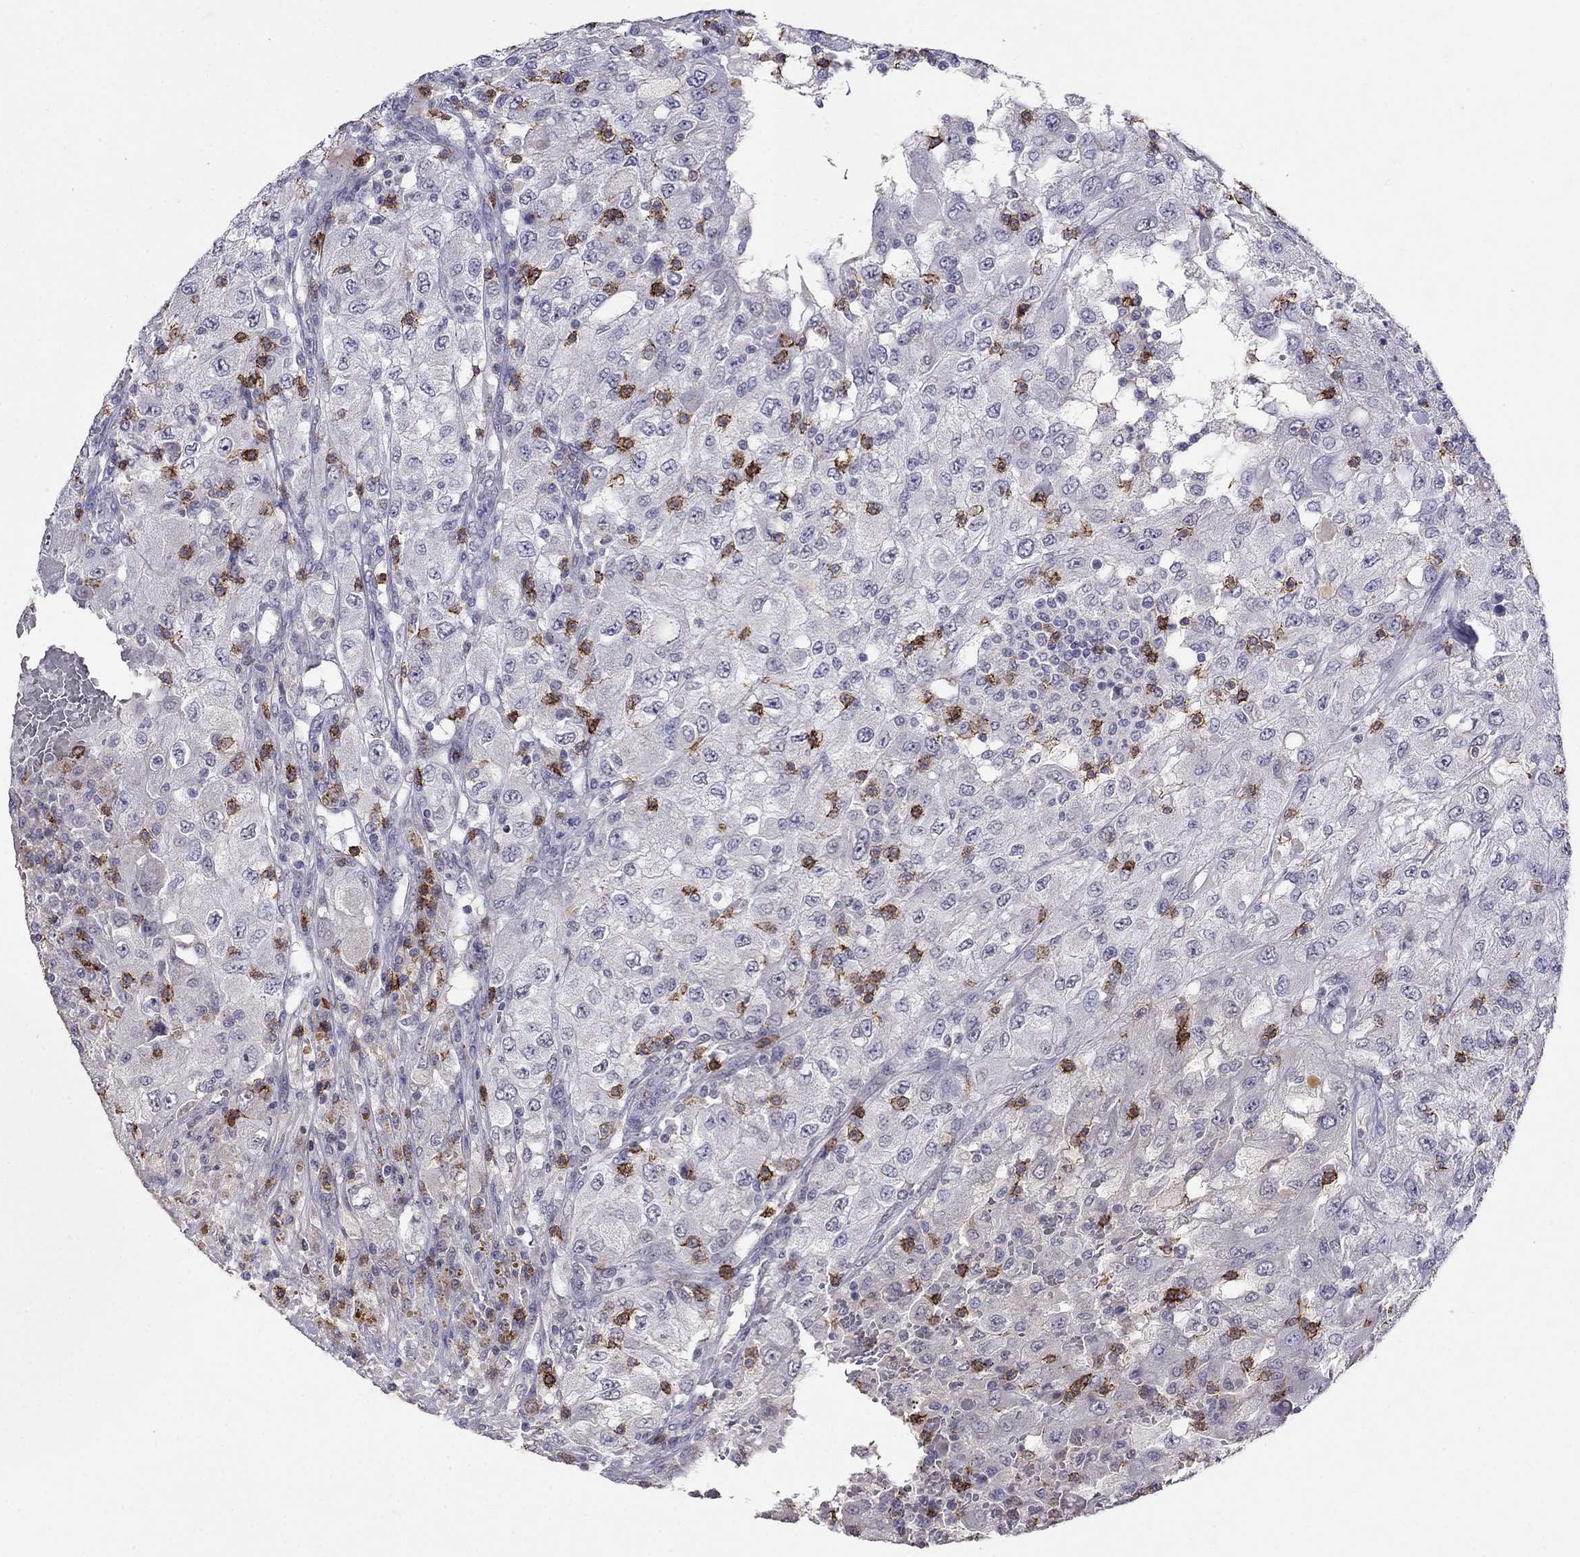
{"staining": {"intensity": "negative", "quantity": "none", "location": "none"}, "tissue": "renal cancer", "cell_type": "Tumor cells", "image_type": "cancer", "snomed": [{"axis": "morphology", "description": "Adenocarcinoma, NOS"}, {"axis": "topography", "description": "Kidney"}], "caption": "This is a image of immunohistochemistry (IHC) staining of renal cancer (adenocarcinoma), which shows no positivity in tumor cells.", "gene": "CD8B", "patient": {"sex": "female", "age": 67}}